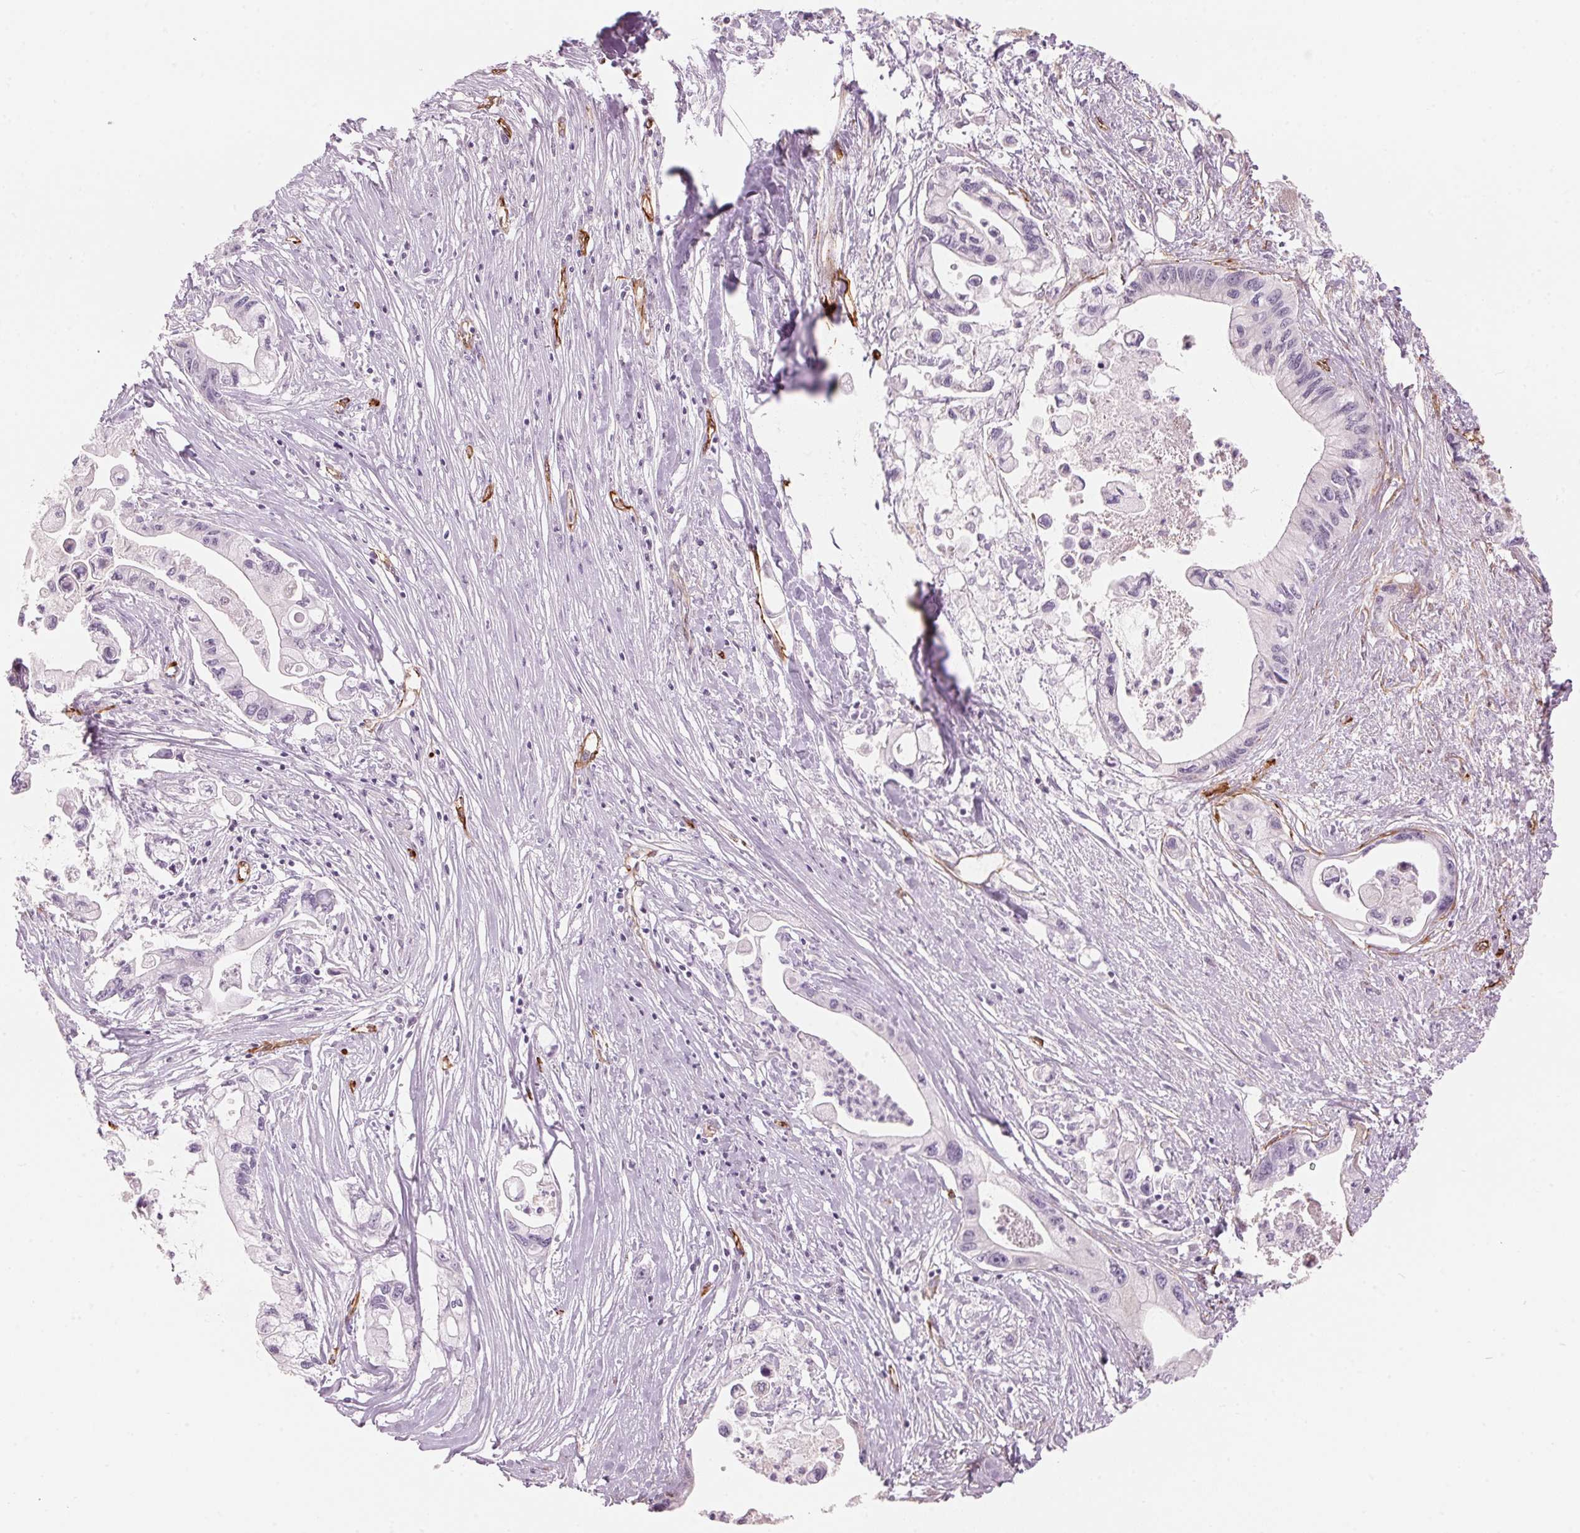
{"staining": {"intensity": "negative", "quantity": "none", "location": "none"}, "tissue": "pancreatic cancer", "cell_type": "Tumor cells", "image_type": "cancer", "snomed": [{"axis": "morphology", "description": "Adenocarcinoma, NOS"}, {"axis": "topography", "description": "Pancreas"}], "caption": "Immunohistochemistry (IHC) histopathology image of human pancreatic cancer stained for a protein (brown), which displays no expression in tumor cells.", "gene": "CLPS", "patient": {"sex": "male", "age": 61}}